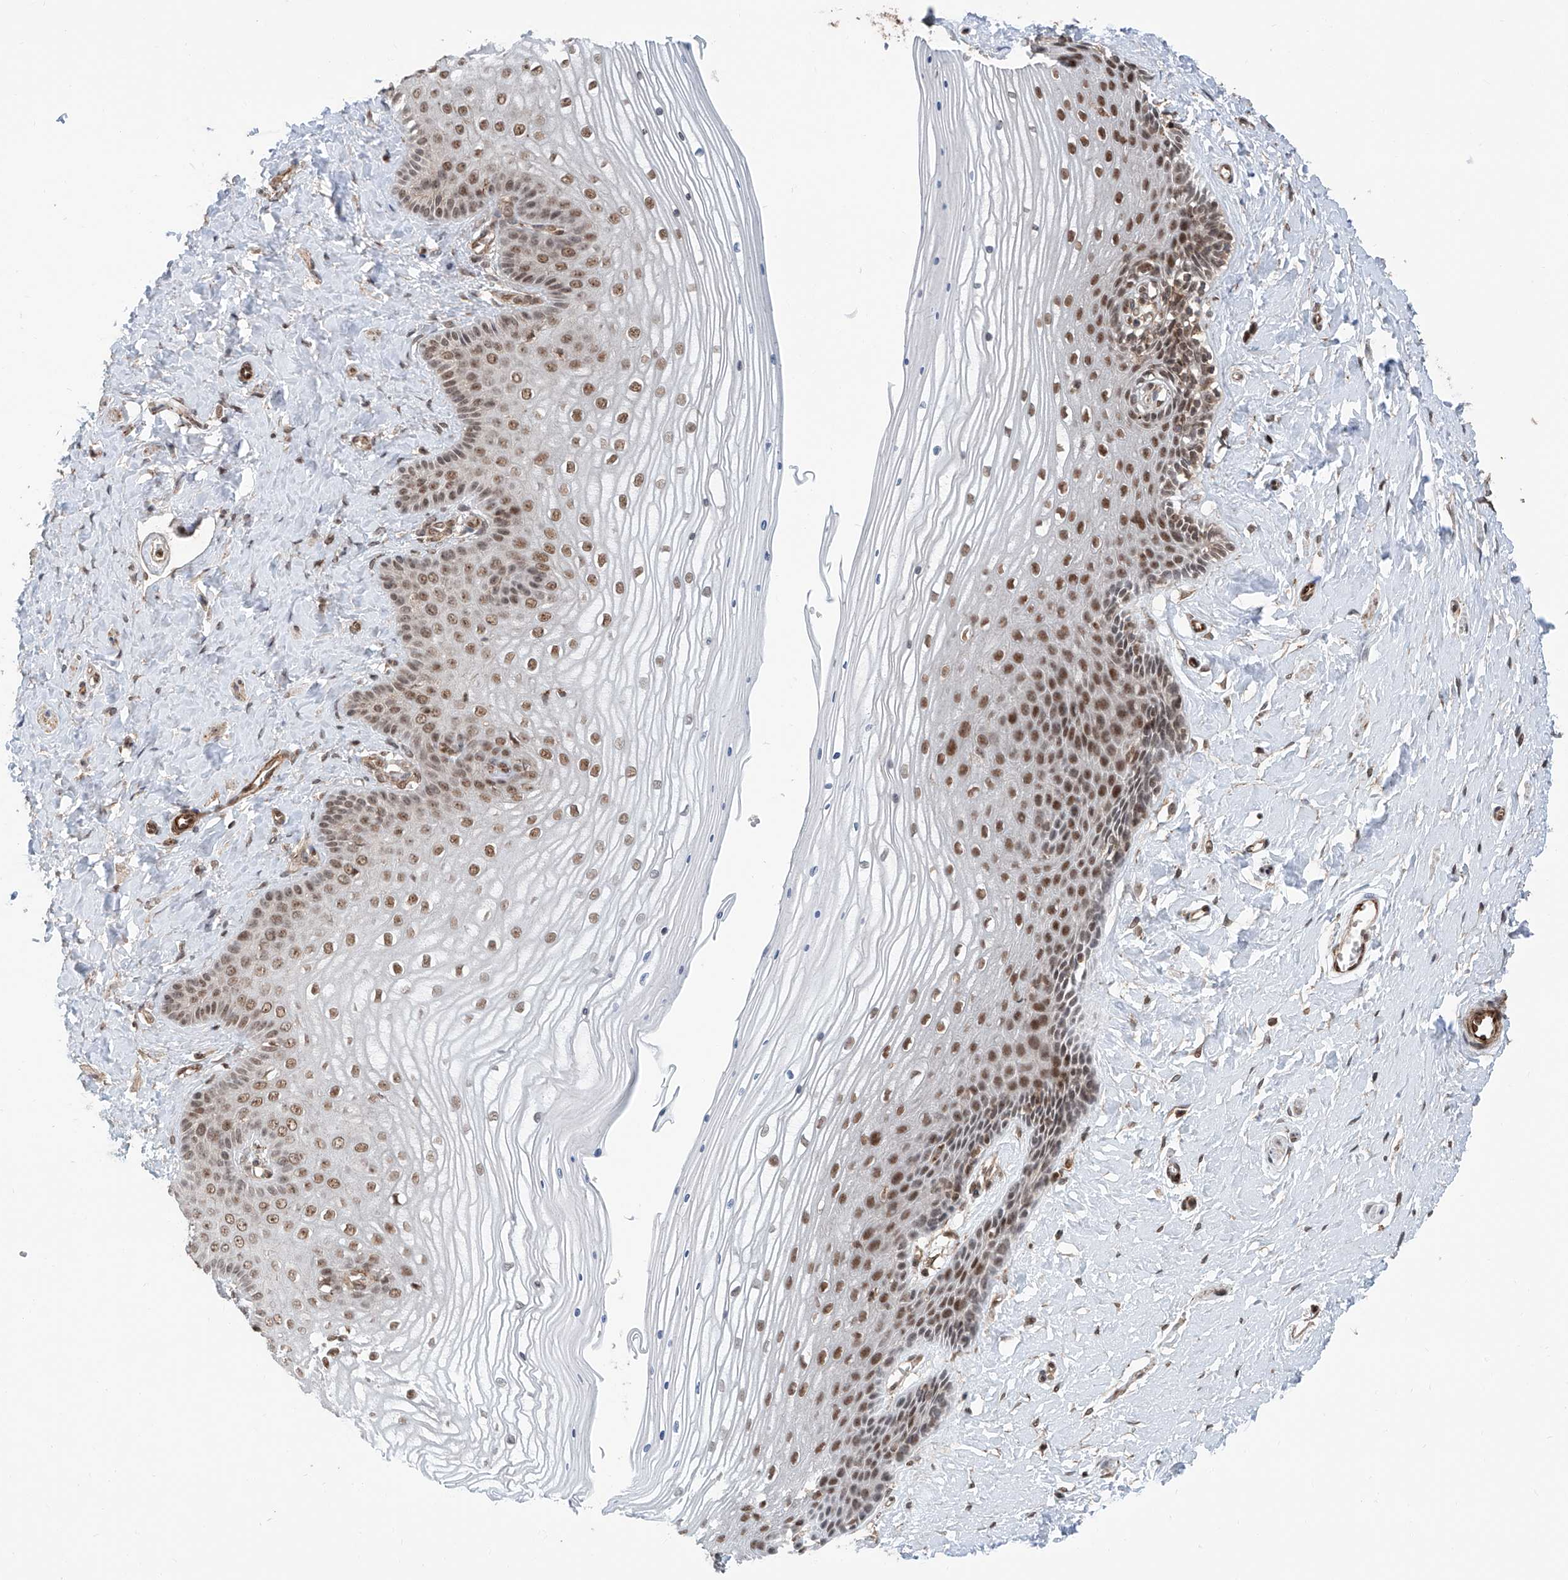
{"staining": {"intensity": "moderate", "quantity": ">75%", "location": "nuclear"}, "tissue": "vagina", "cell_type": "Squamous epithelial cells", "image_type": "normal", "snomed": [{"axis": "morphology", "description": "Normal tissue, NOS"}, {"axis": "topography", "description": "Vagina"}, {"axis": "topography", "description": "Cervix"}], "caption": "Protein expression analysis of unremarkable human vagina reveals moderate nuclear staining in approximately >75% of squamous epithelial cells. (brown staining indicates protein expression, while blue staining denotes nuclei).", "gene": "SDE2", "patient": {"sex": "female", "age": 40}}